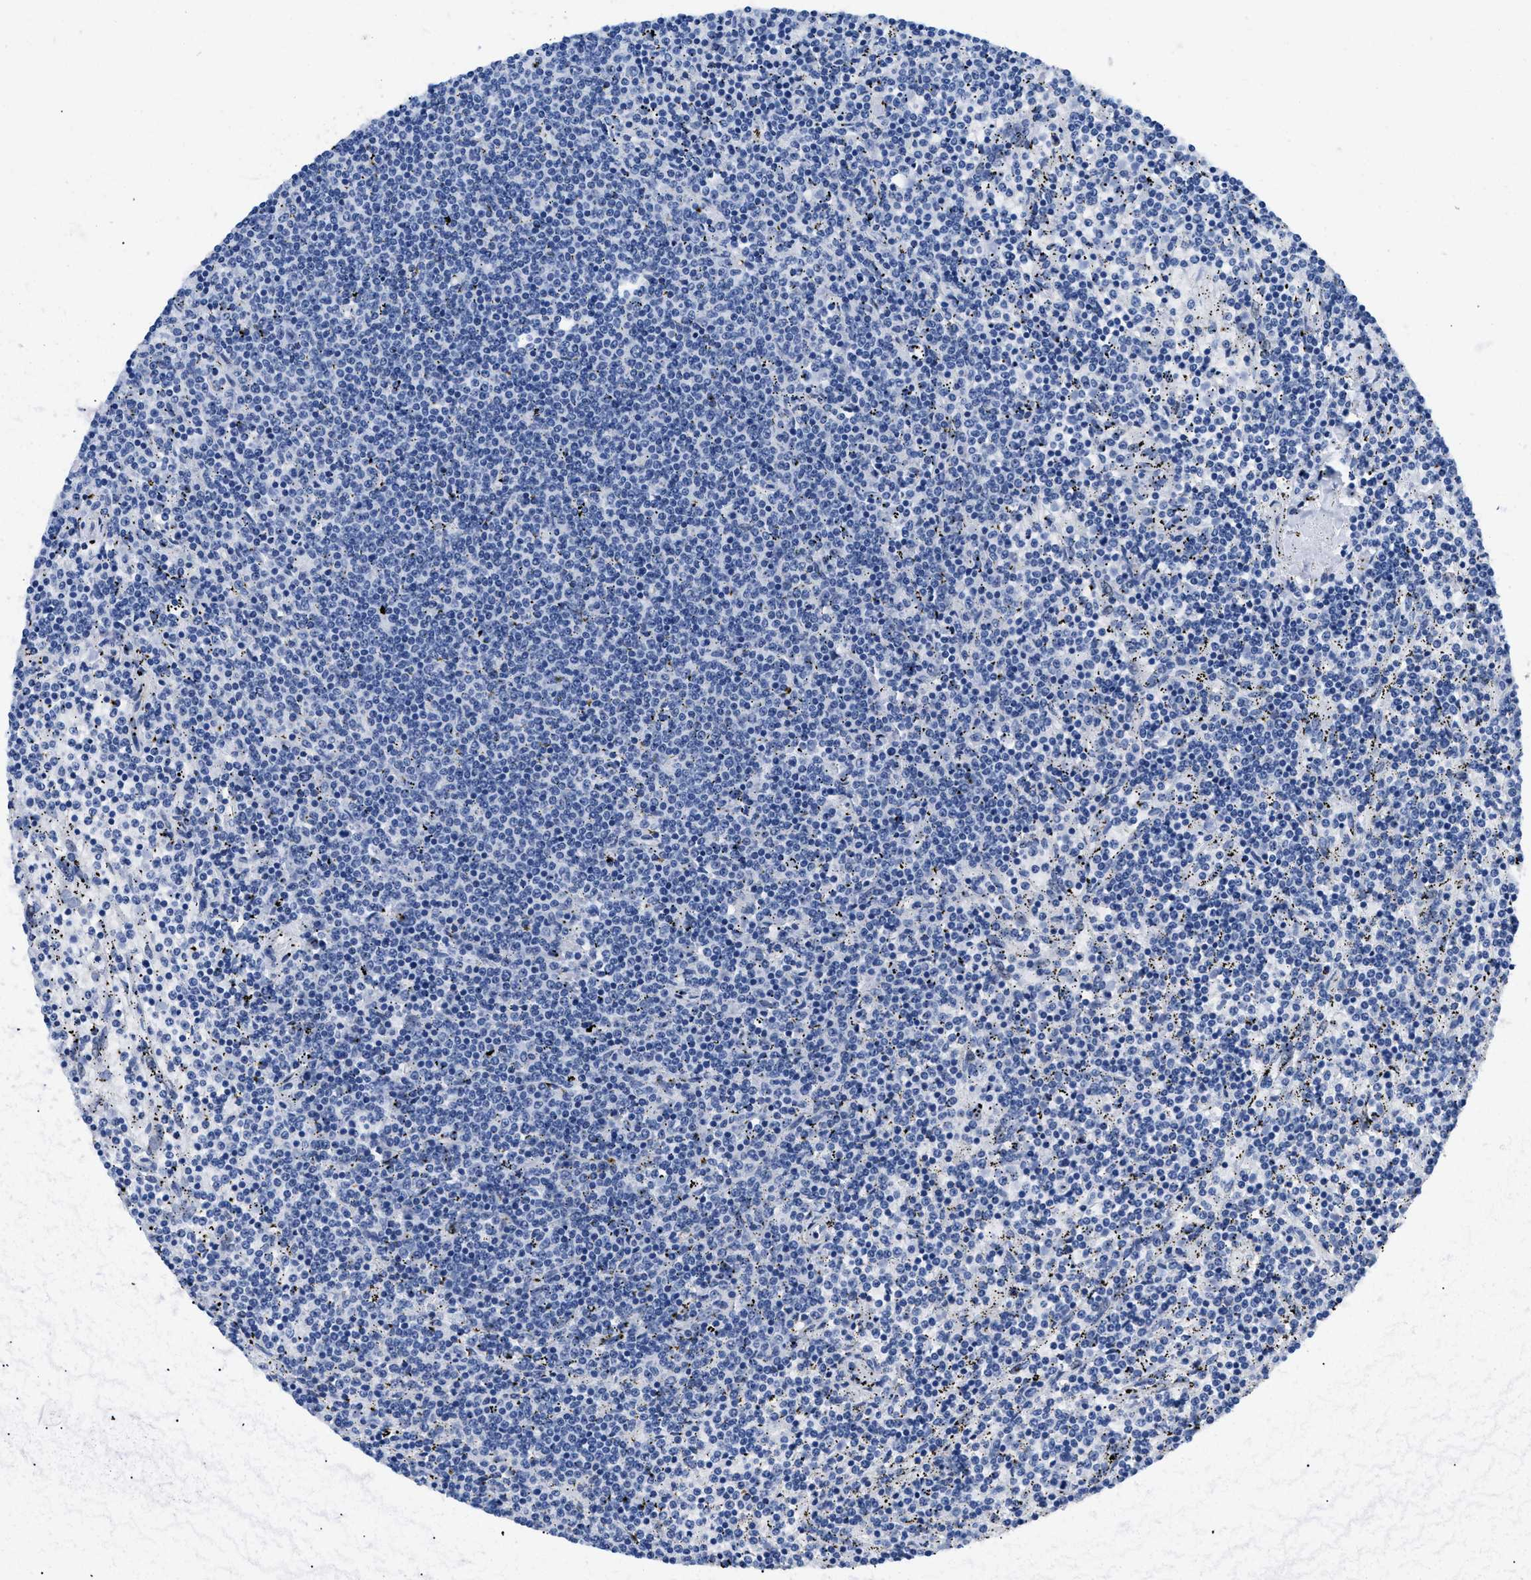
{"staining": {"intensity": "negative", "quantity": "none", "location": "none"}, "tissue": "lymphoma", "cell_type": "Tumor cells", "image_type": "cancer", "snomed": [{"axis": "morphology", "description": "Malignant lymphoma, non-Hodgkin's type, Low grade"}, {"axis": "topography", "description": "Spleen"}], "caption": "Tumor cells show no significant positivity in lymphoma.", "gene": "TMEM68", "patient": {"sex": "female", "age": 50}}